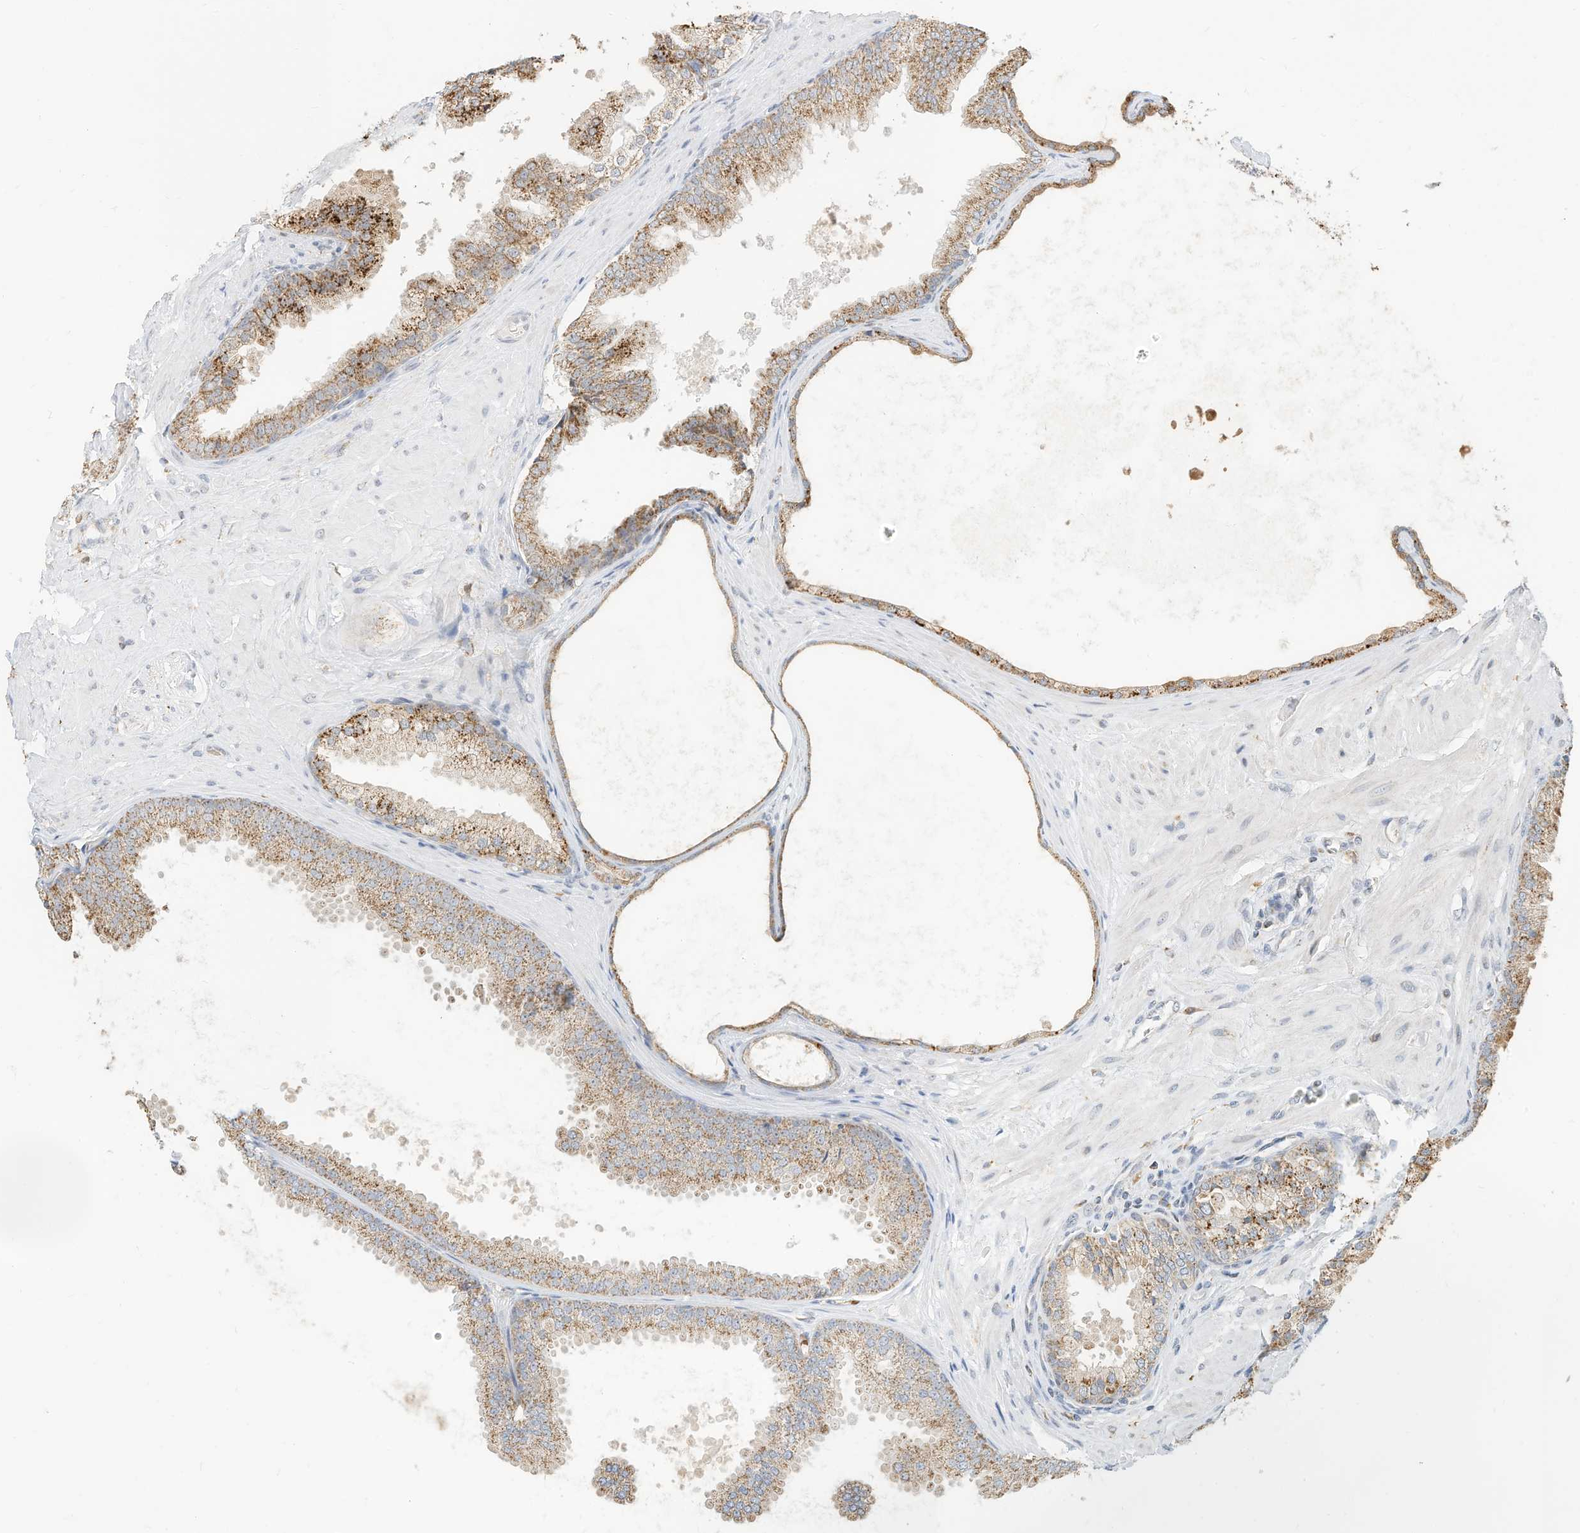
{"staining": {"intensity": "moderate", "quantity": ">75%", "location": "cytoplasmic/membranous"}, "tissue": "prostate cancer", "cell_type": "Tumor cells", "image_type": "cancer", "snomed": [{"axis": "morphology", "description": "Adenocarcinoma, Low grade"}, {"axis": "topography", "description": "Prostate"}], "caption": "Immunohistochemistry staining of adenocarcinoma (low-grade) (prostate), which shows medium levels of moderate cytoplasmic/membranous expression in about >75% of tumor cells indicating moderate cytoplasmic/membranous protein positivity. The staining was performed using DAB (3,3'-diaminobenzidine) (brown) for protein detection and nuclei were counterstained in hematoxylin (blue).", "gene": "MTUS2", "patient": {"sex": "male", "age": 63}}